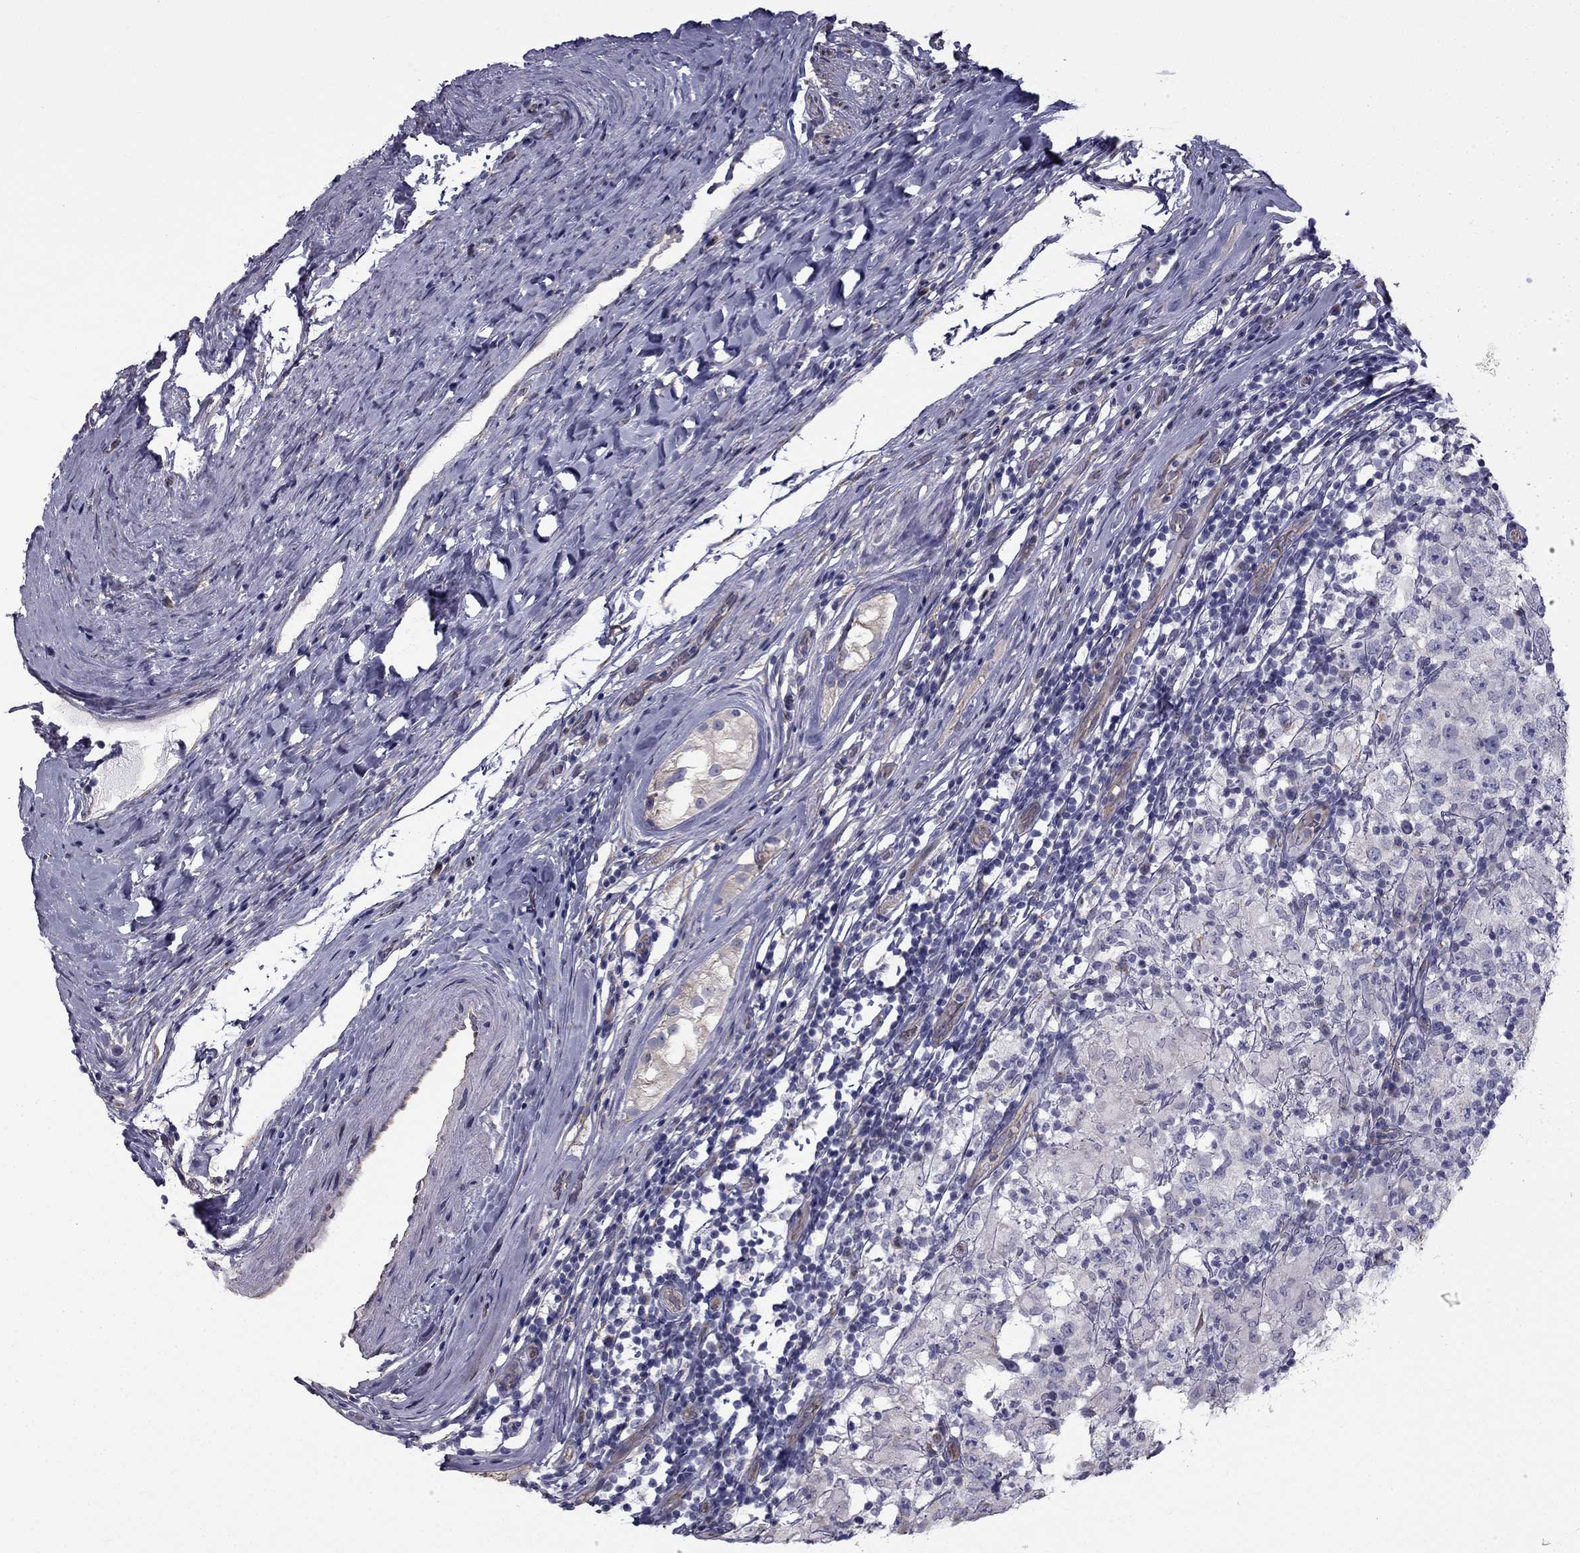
{"staining": {"intensity": "negative", "quantity": "none", "location": "none"}, "tissue": "testis cancer", "cell_type": "Tumor cells", "image_type": "cancer", "snomed": [{"axis": "morphology", "description": "Seminoma, NOS"}, {"axis": "morphology", "description": "Carcinoma, Embryonal, NOS"}, {"axis": "topography", "description": "Testis"}], "caption": "This is a micrograph of immunohistochemistry staining of seminoma (testis), which shows no positivity in tumor cells.", "gene": "CCDC40", "patient": {"sex": "male", "age": 41}}